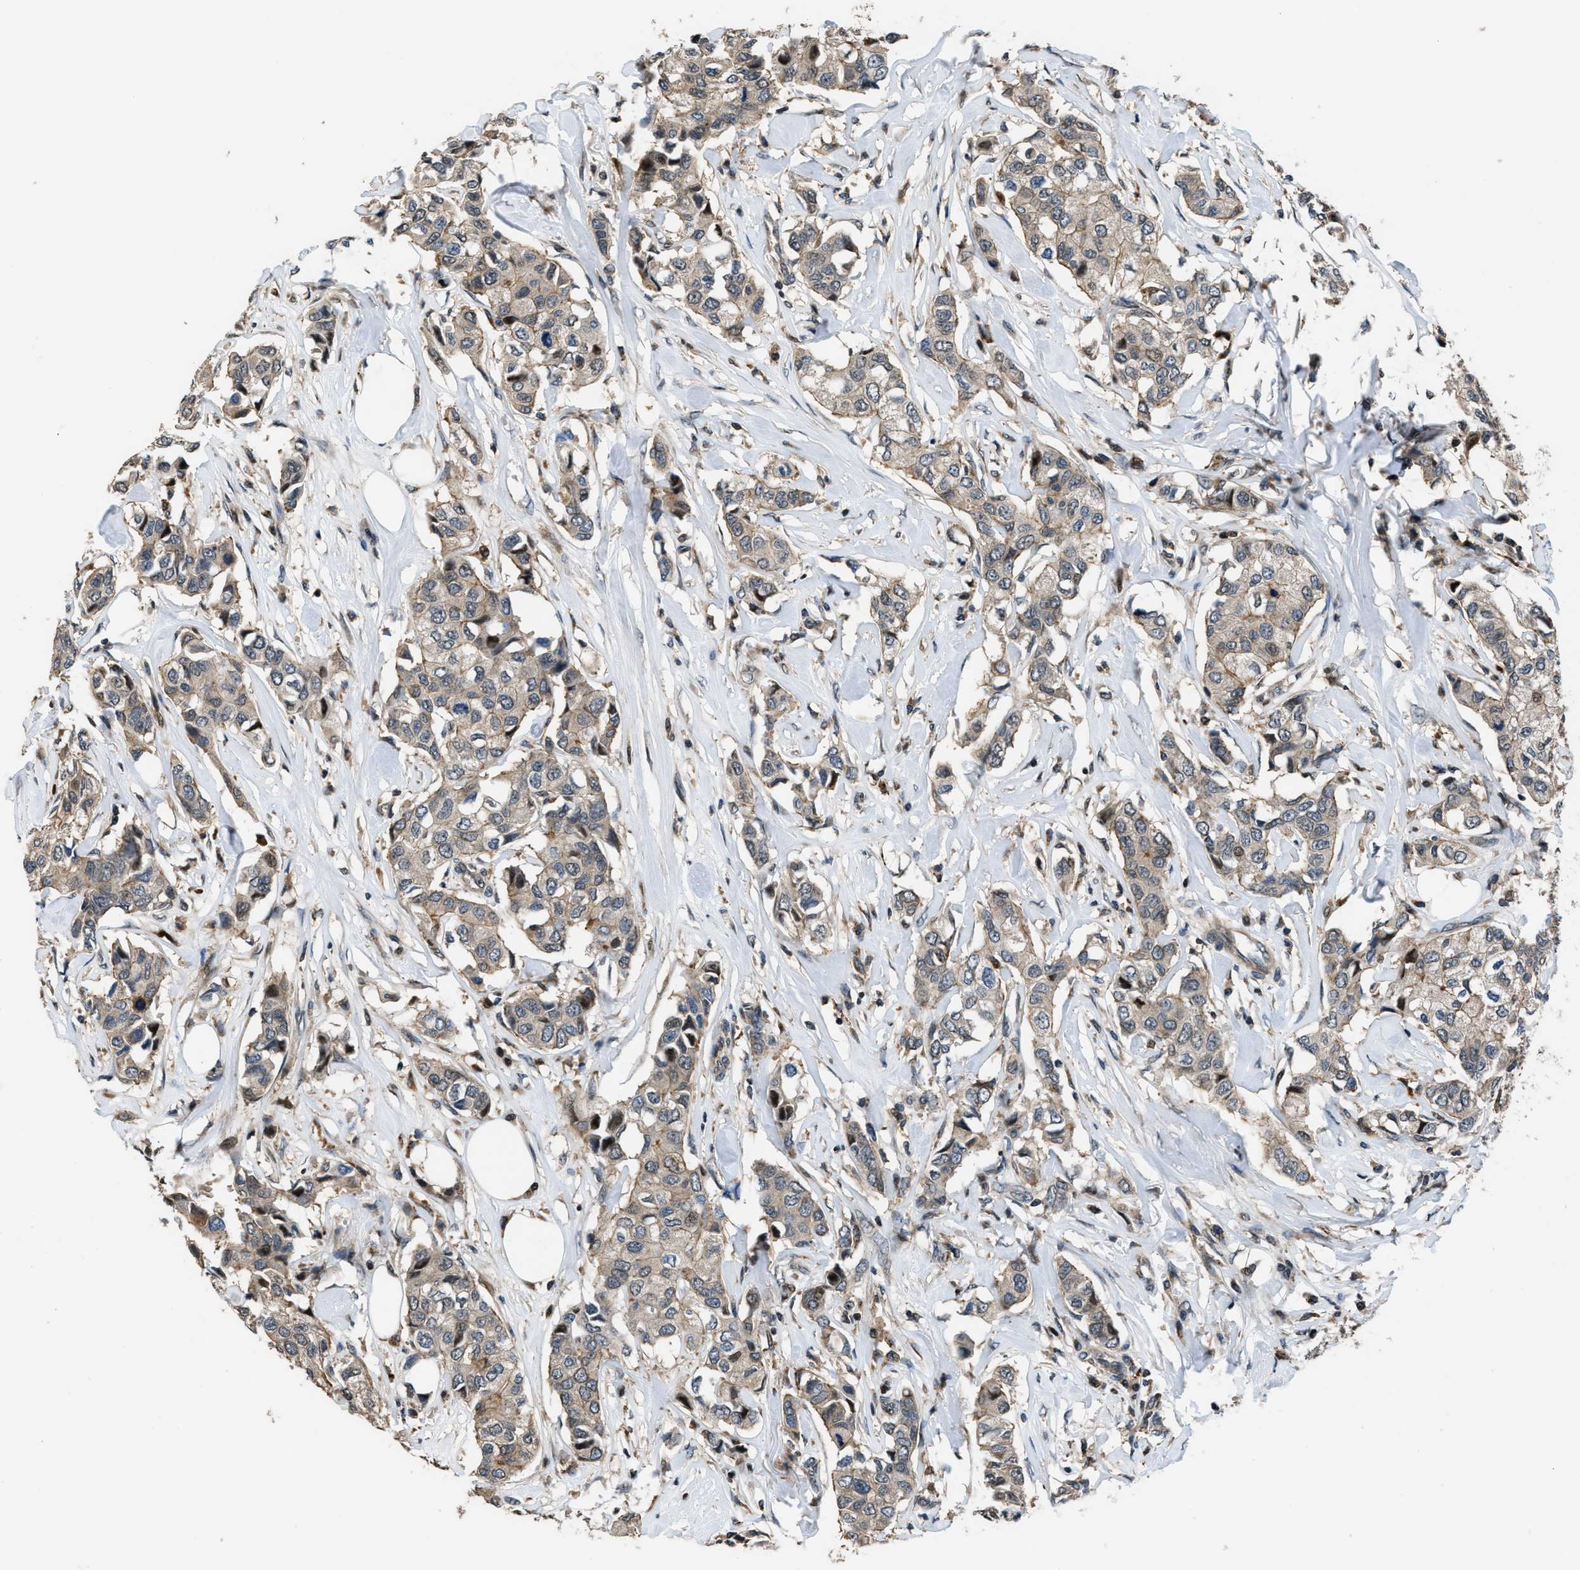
{"staining": {"intensity": "weak", "quantity": ">75%", "location": "cytoplasmic/membranous"}, "tissue": "breast cancer", "cell_type": "Tumor cells", "image_type": "cancer", "snomed": [{"axis": "morphology", "description": "Duct carcinoma"}, {"axis": "topography", "description": "Breast"}], "caption": "A photomicrograph of human breast invasive ductal carcinoma stained for a protein shows weak cytoplasmic/membranous brown staining in tumor cells.", "gene": "CTBS", "patient": {"sex": "female", "age": 80}}